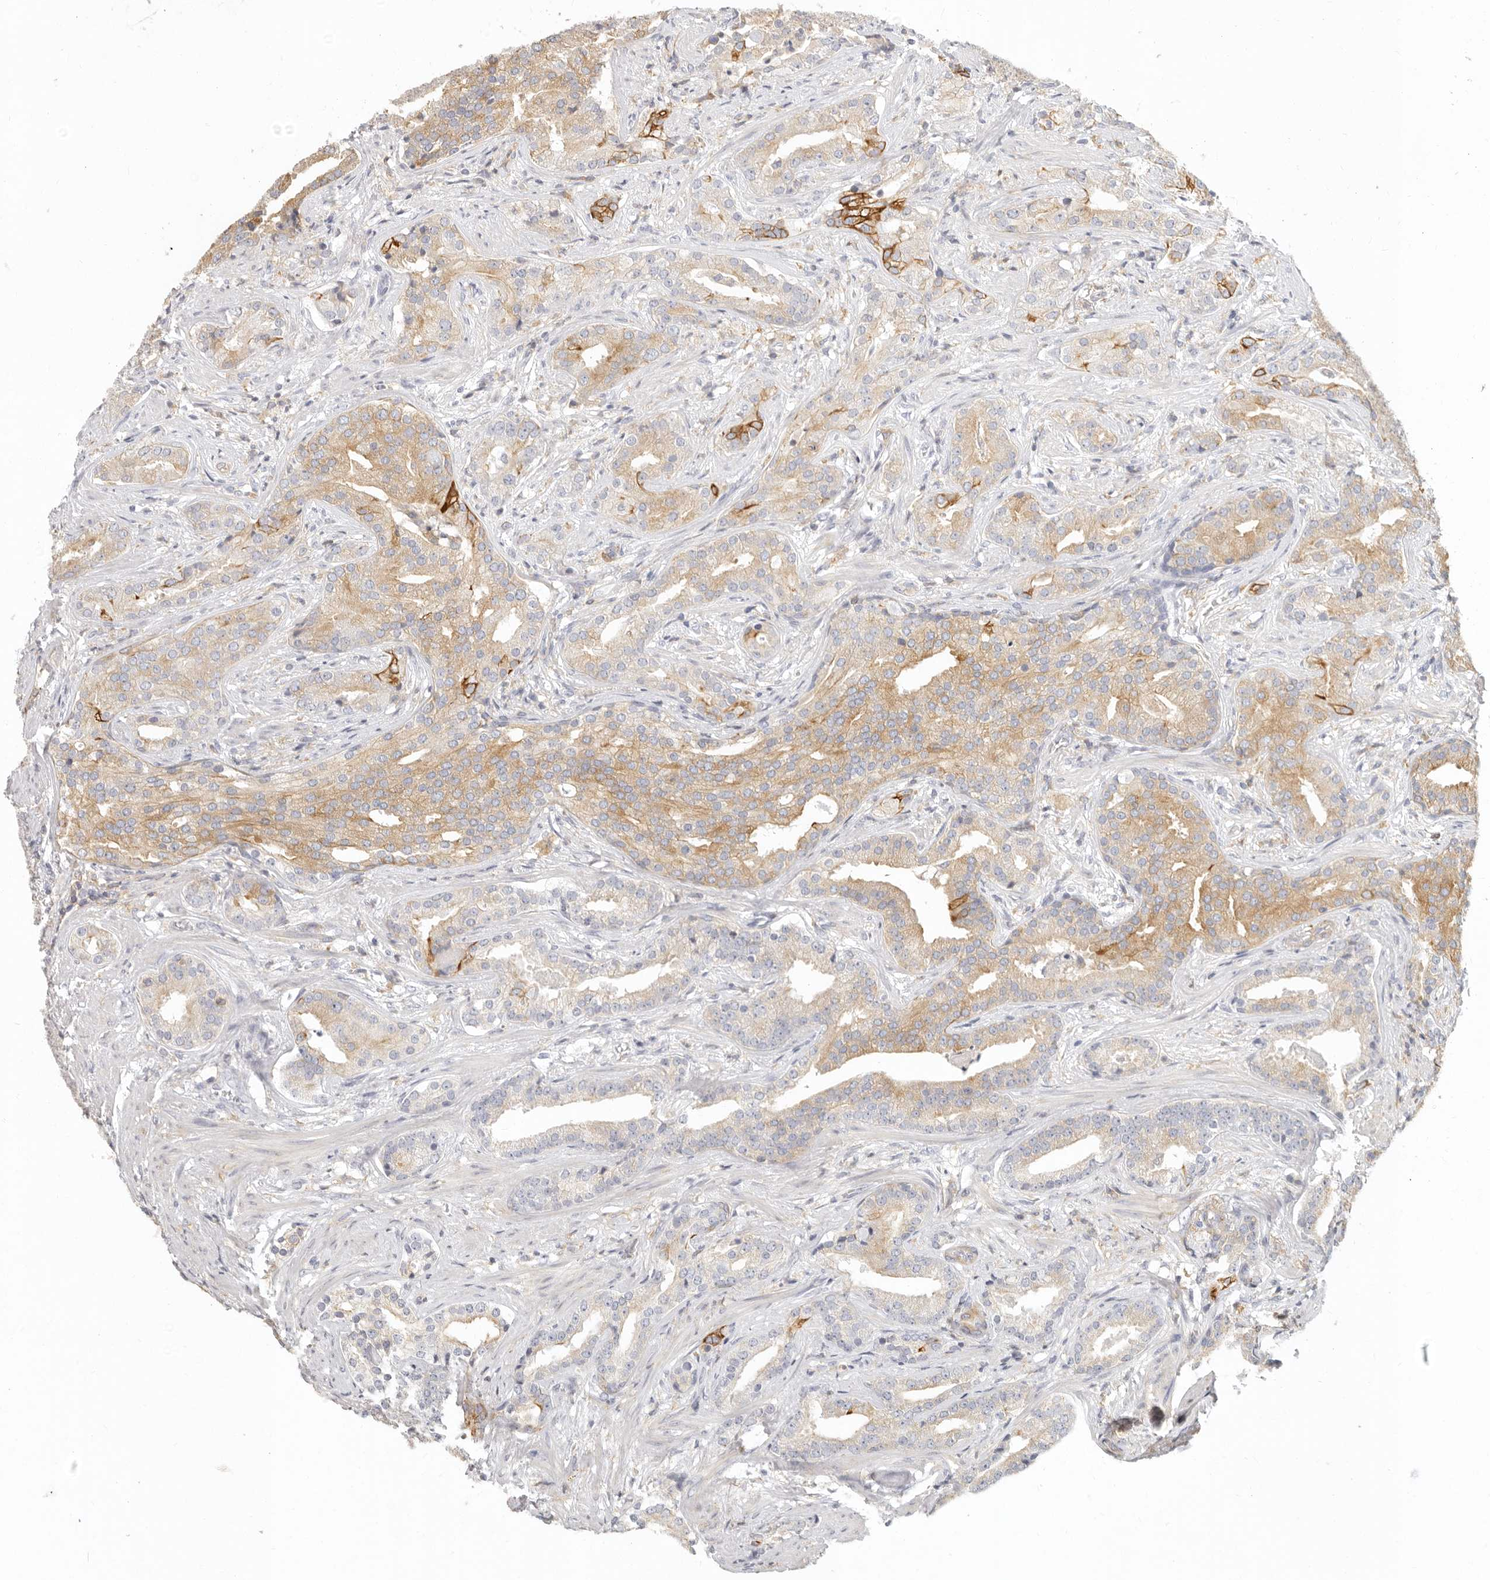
{"staining": {"intensity": "moderate", "quantity": "25%-75%", "location": "cytoplasmic/membranous"}, "tissue": "prostate cancer", "cell_type": "Tumor cells", "image_type": "cancer", "snomed": [{"axis": "morphology", "description": "Adenocarcinoma, Low grade"}, {"axis": "topography", "description": "Prostate"}], "caption": "An image of prostate low-grade adenocarcinoma stained for a protein exhibits moderate cytoplasmic/membranous brown staining in tumor cells.", "gene": "NIBAN1", "patient": {"sex": "male", "age": 67}}